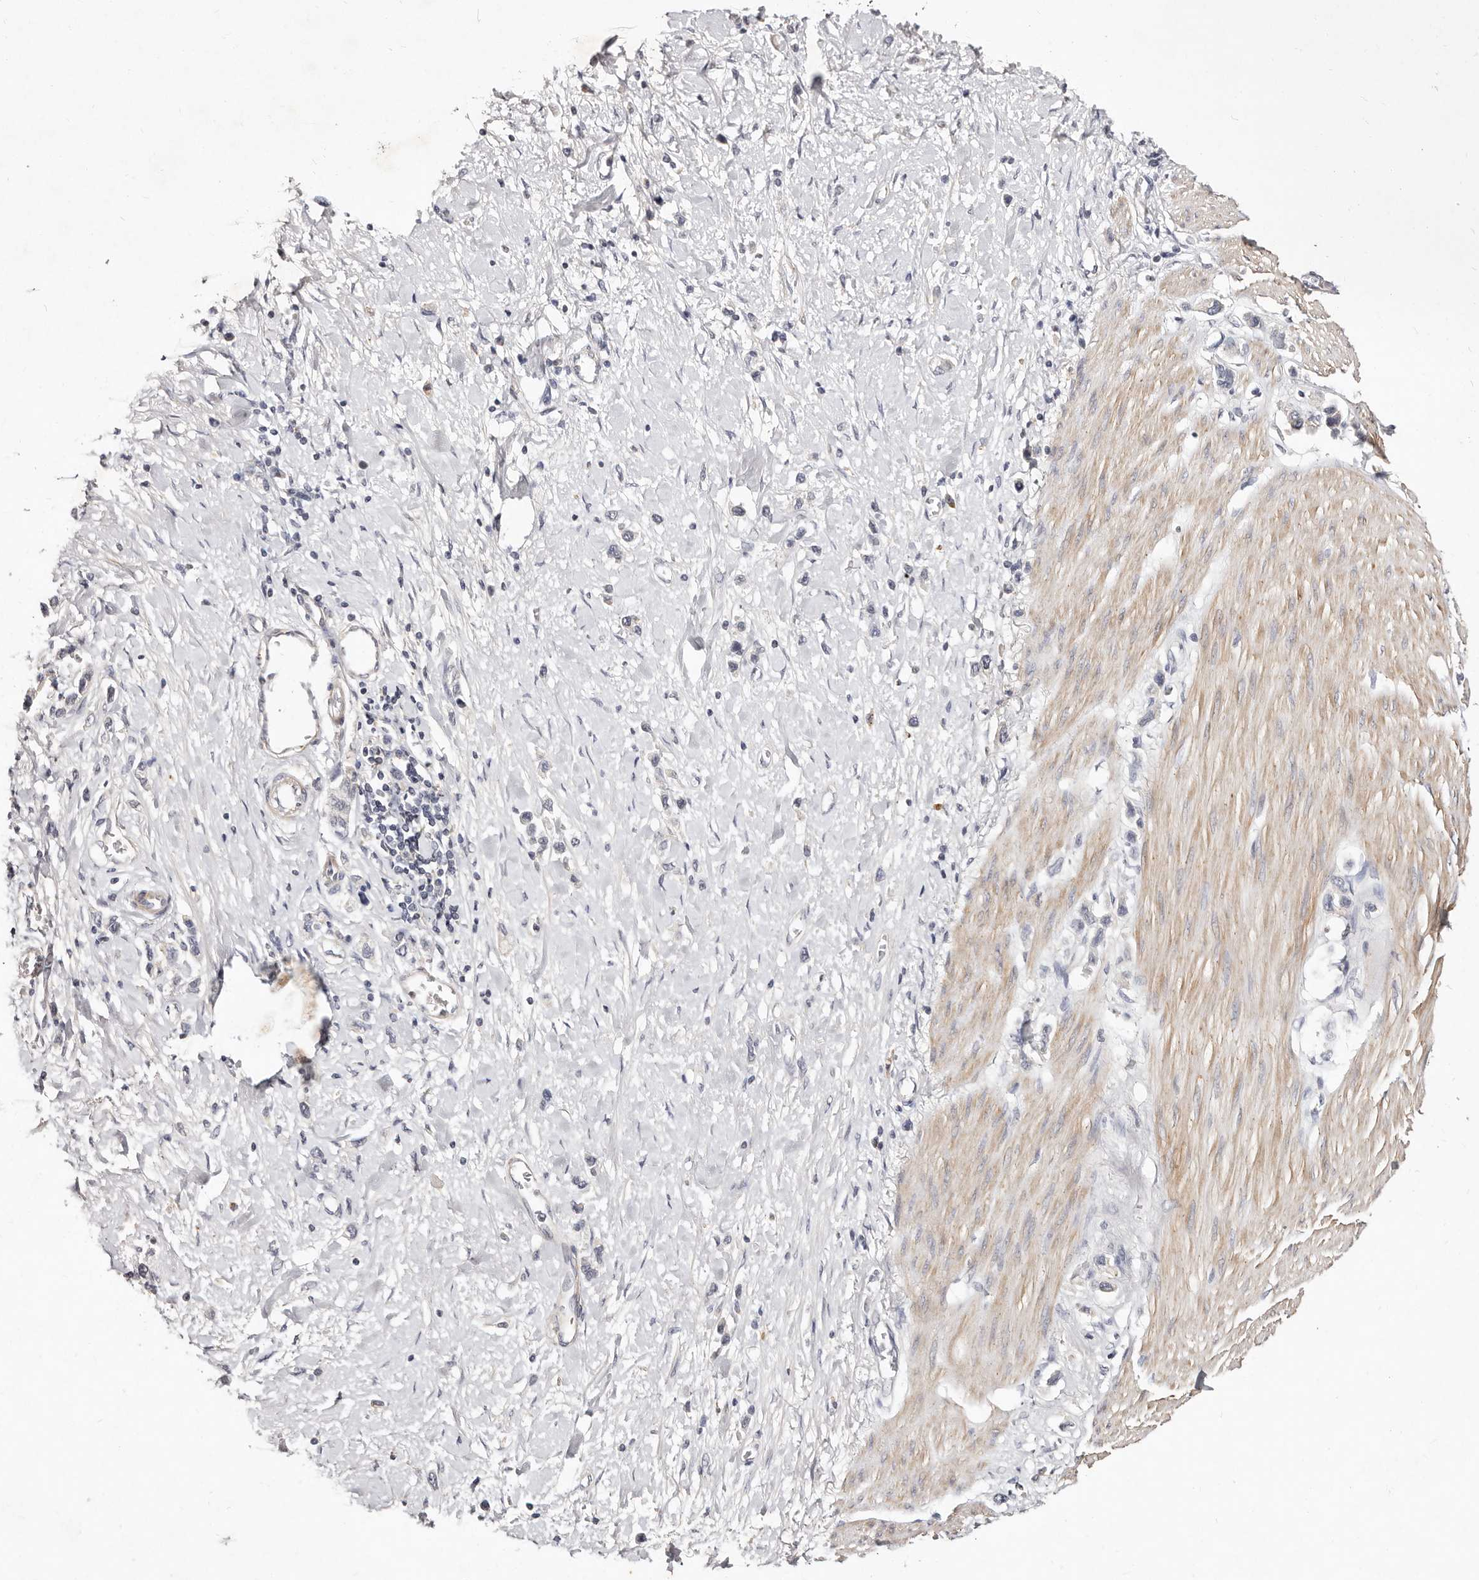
{"staining": {"intensity": "negative", "quantity": "none", "location": "none"}, "tissue": "stomach cancer", "cell_type": "Tumor cells", "image_type": "cancer", "snomed": [{"axis": "morphology", "description": "Adenocarcinoma, NOS"}, {"axis": "topography", "description": "Stomach"}], "caption": "DAB immunohistochemical staining of human stomach adenocarcinoma demonstrates no significant expression in tumor cells.", "gene": "MRPS33", "patient": {"sex": "female", "age": 65}}